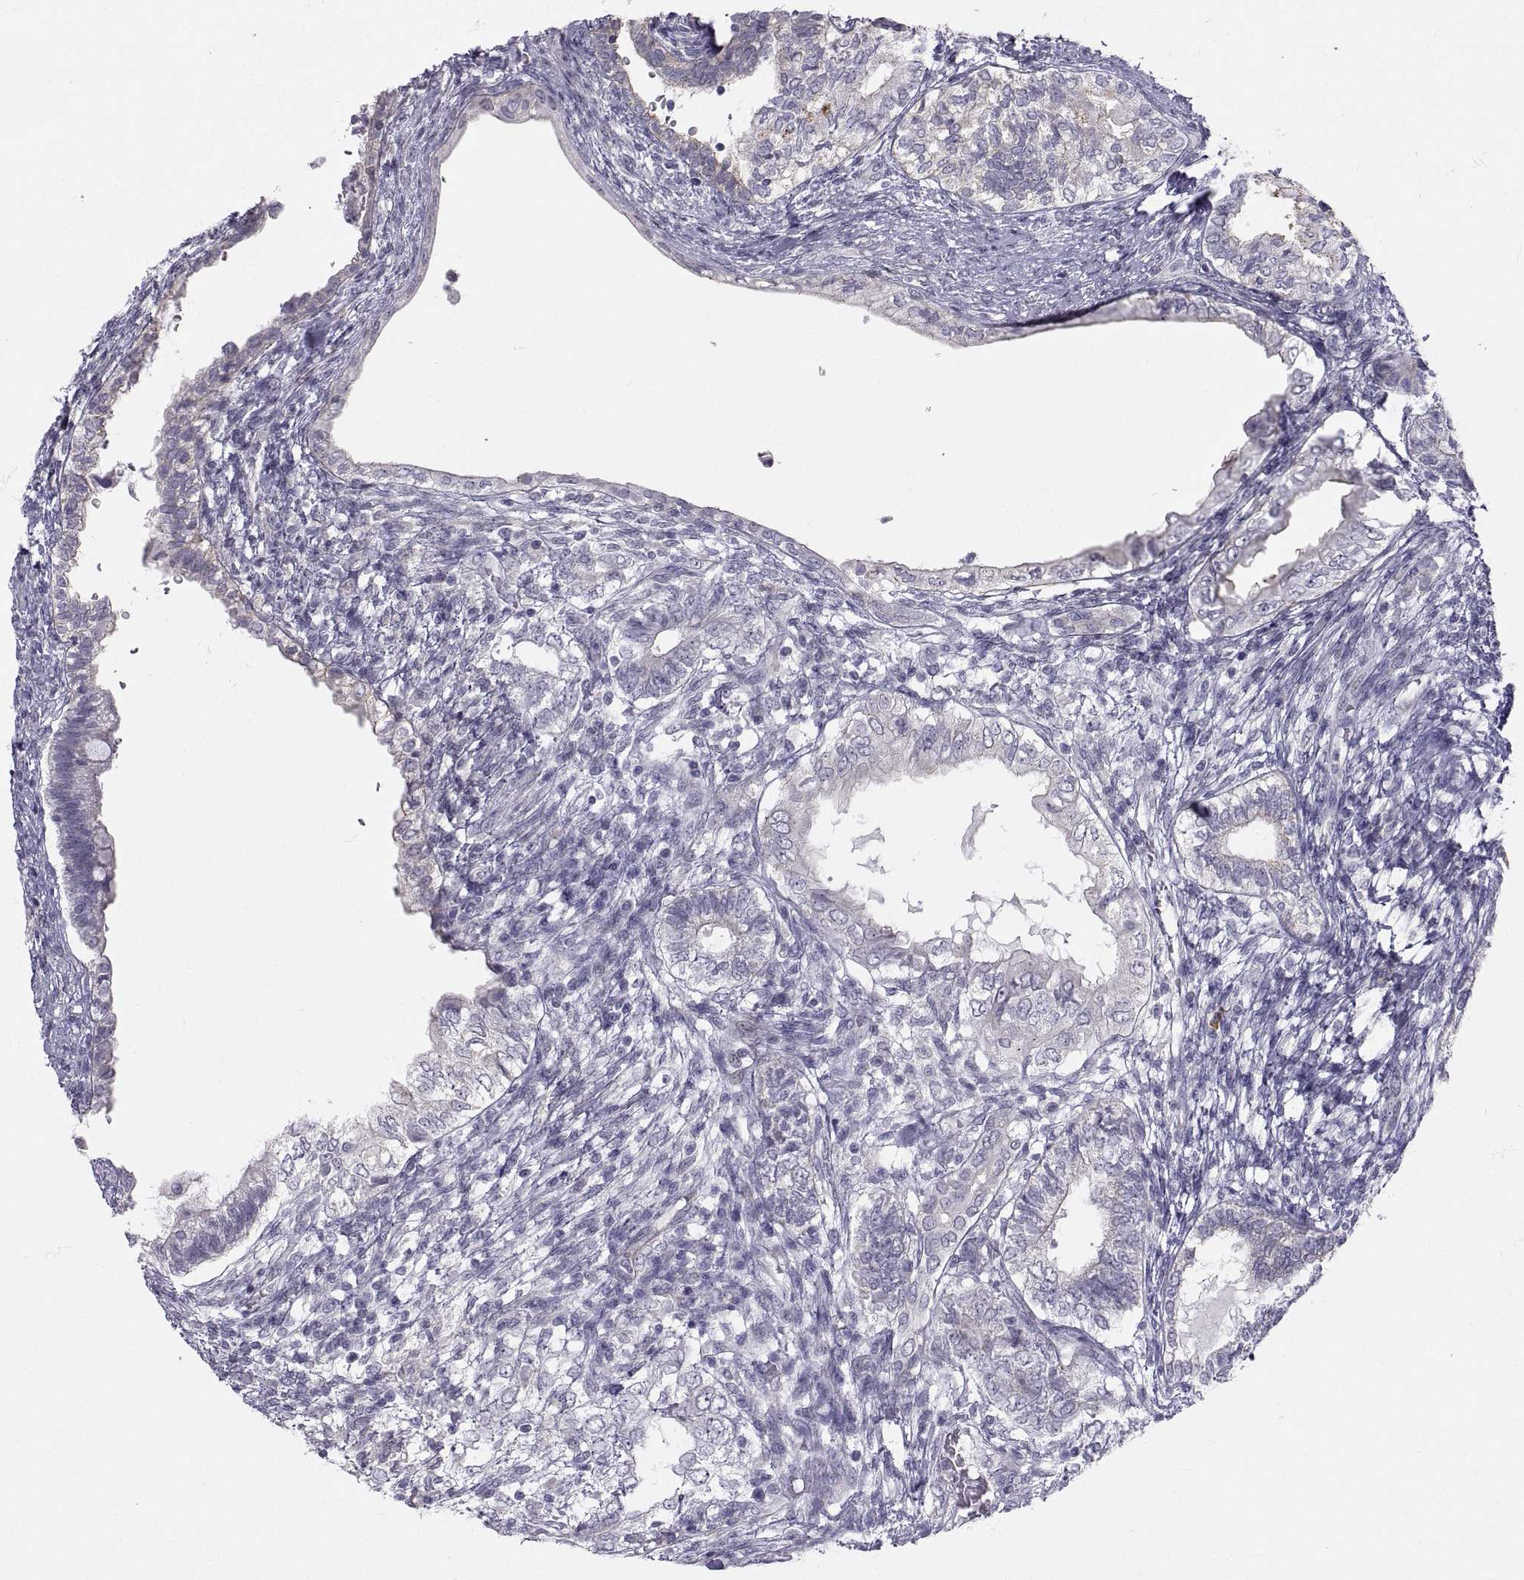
{"staining": {"intensity": "negative", "quantity": "none", "location": "none"}, "tissue": "testis cancer", "cell_type": "Tumor cells", "image_type": "cancer", "snomed": [{"axis": "morphology", "description": "Seminoma, NOS"}, {"axis": "morphology", "description": "Carcinoma, Embryonal, NOS"}, {"axis": "topography", "description": "Testis"}], "caption": "High magnification brightfield microscopy of testis embryonal carcinoma stained with DAB (3,3'-diaminobenzidine) (brown) and counterstained with hematoxylin (blue): tumor cells show no significant expression.", "gene": "ZNF185", "patient": {"sex": "male", "age": 41}}